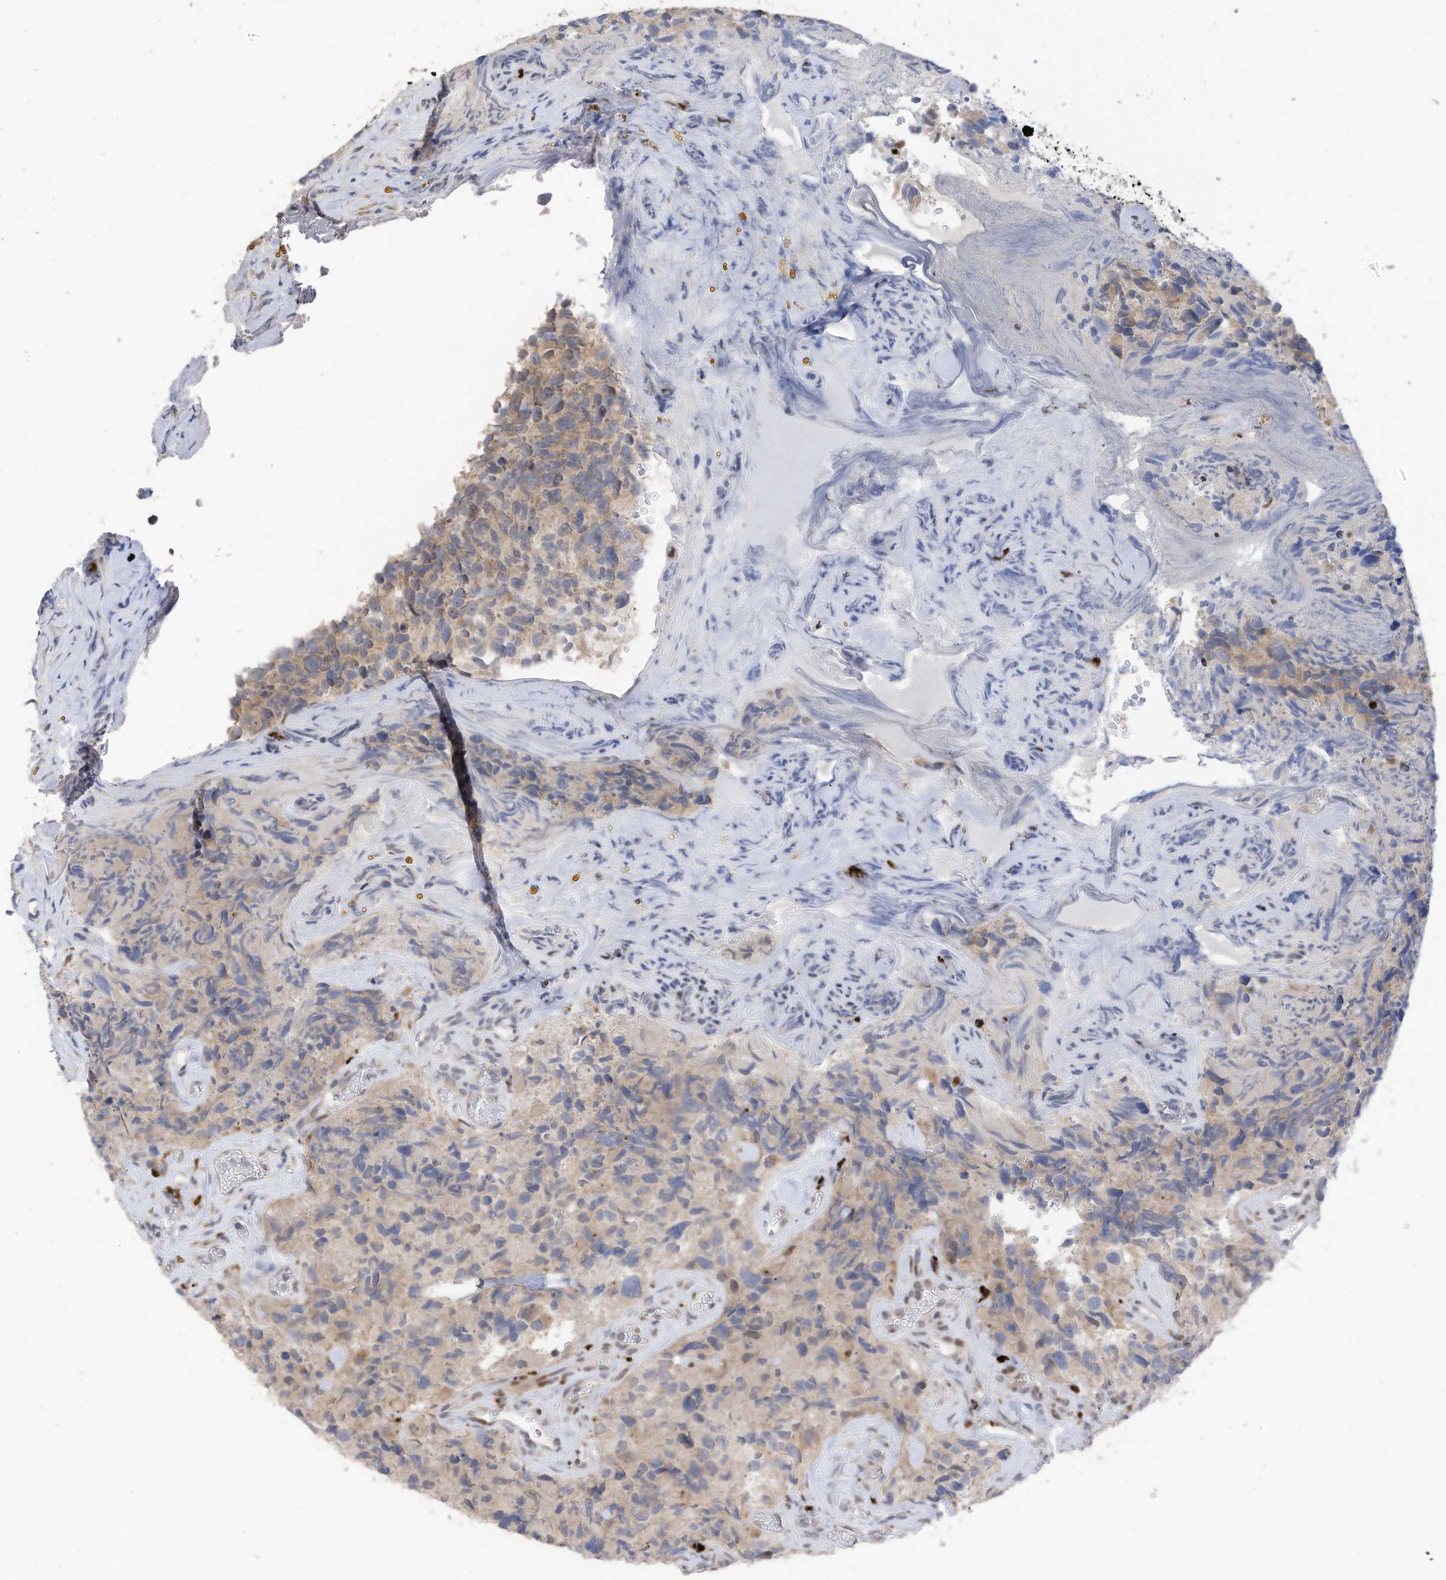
{"staining": {"intensity": "weak", "quantity": "<25%", "location": "cytoplasmic/membranous"}, "tissue": "glioma", "cell_type": "Tumor cells", "image_type": "cancer", "snomed": [{"axis": "morphology", "description": "Glioma, malignant, High grade"}, {"axis": "topography", "description": "Brain"}], "caption": "High magnification brightfield microscopy of malignant high-grade glioma stained with DAB (brown) and counterstained with hematoxylin (blue): tumor cells show no significant expression.", "gene": "RABL3", "patient": {"sex": "male", "age": 69}}